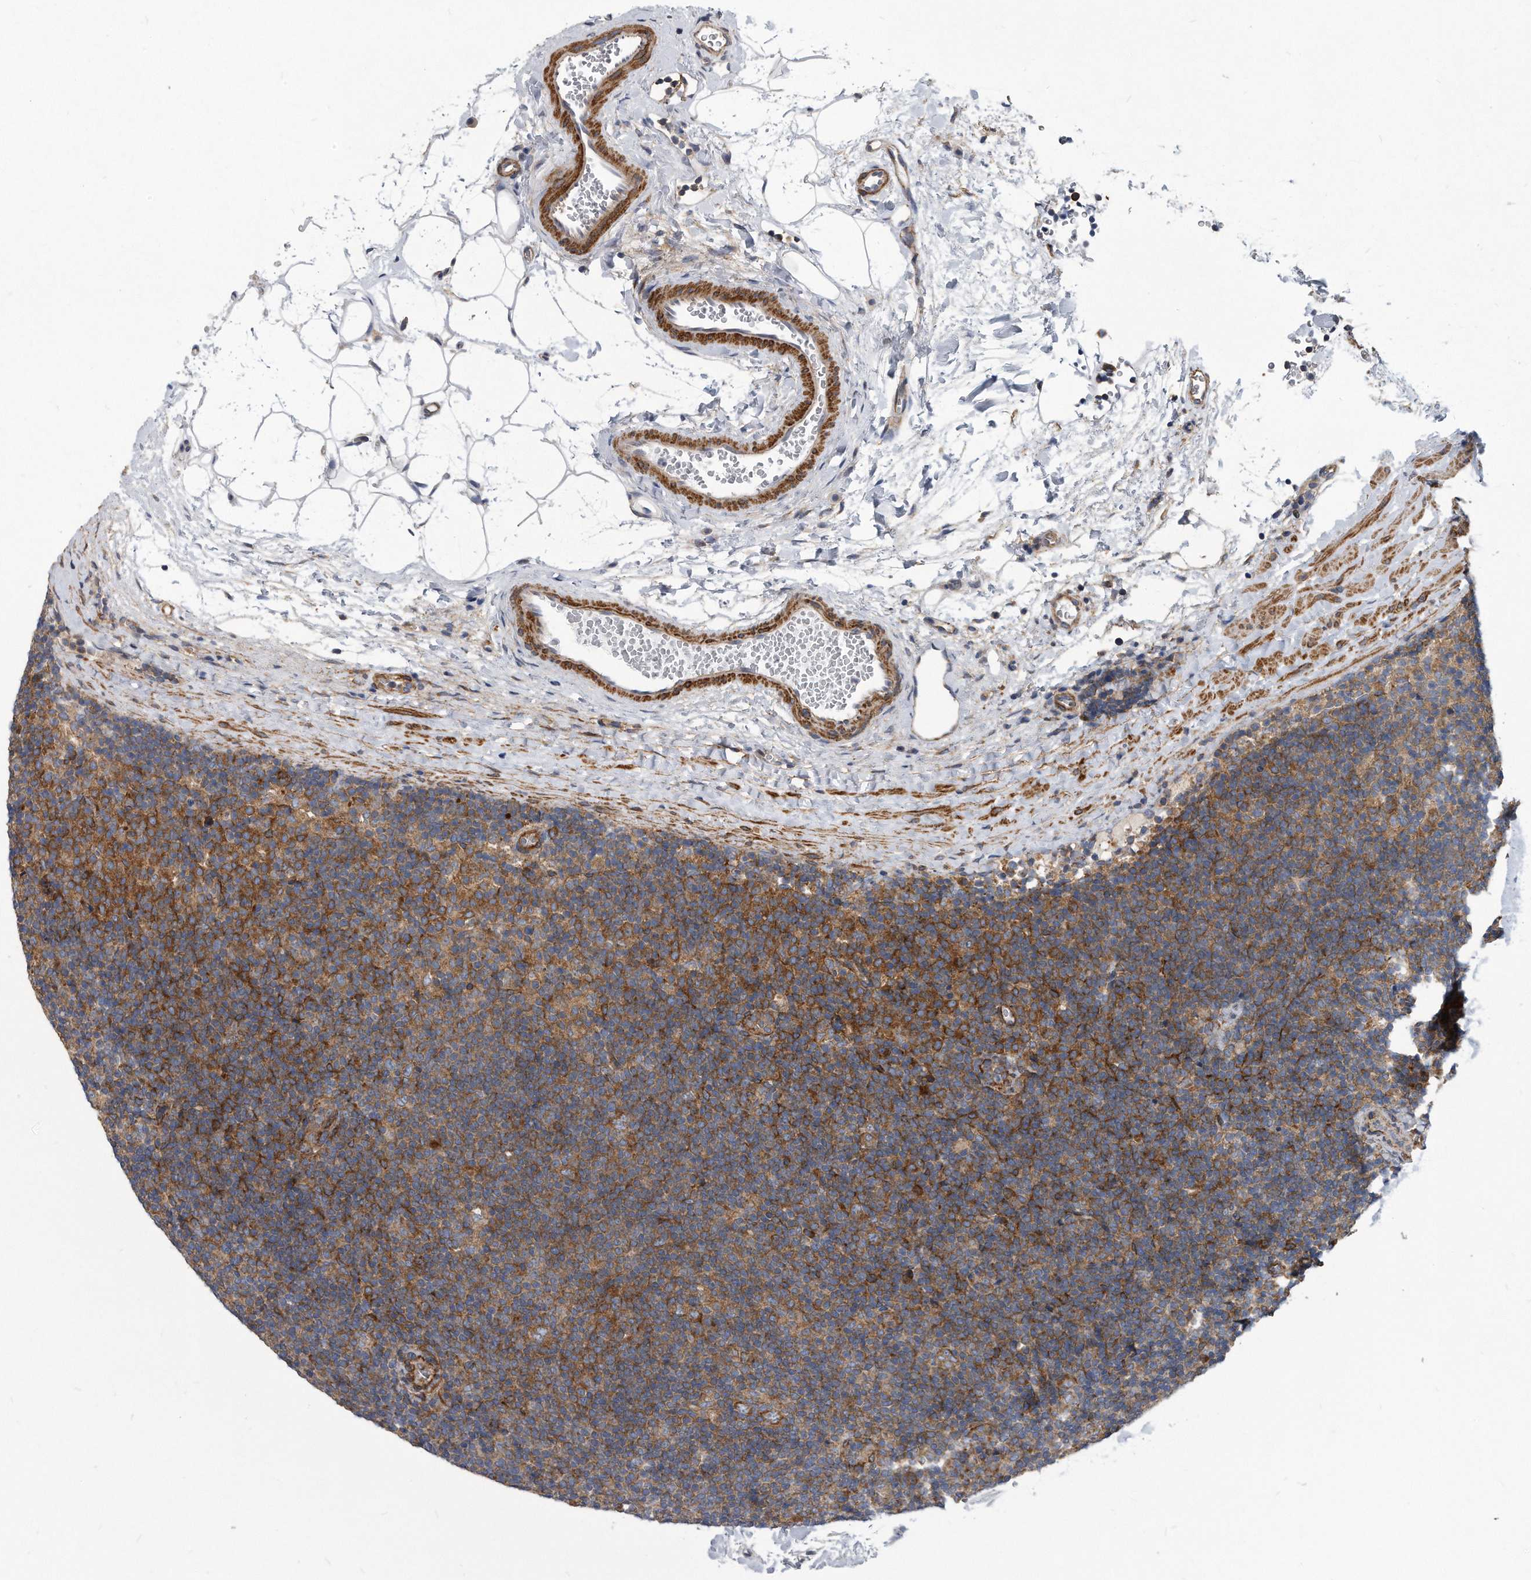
{"staining": {"intensity": "weak", "quantity": "25%-75%", "location": "cytoplasmic/membranous"}, "tissue": "lymphoma", "cell_type": "Tumor cells", "image_type": "cancer", "snomed": [{"axis": "morphology", "description": "Hodgkin's disease, NOS"}, {"axis": "topography", "description": "Lymph node"}], "caption": "The micrograph shows staining of lymphoma, revealing weak cytoplasmic/membranous protein expression (brown color) within tumor cells. Ihc stains the protein of interest in brown and the nuclei are stained blue.", "gene": "EIF2B4", "patient": {"sex": "female", "age": 57}}